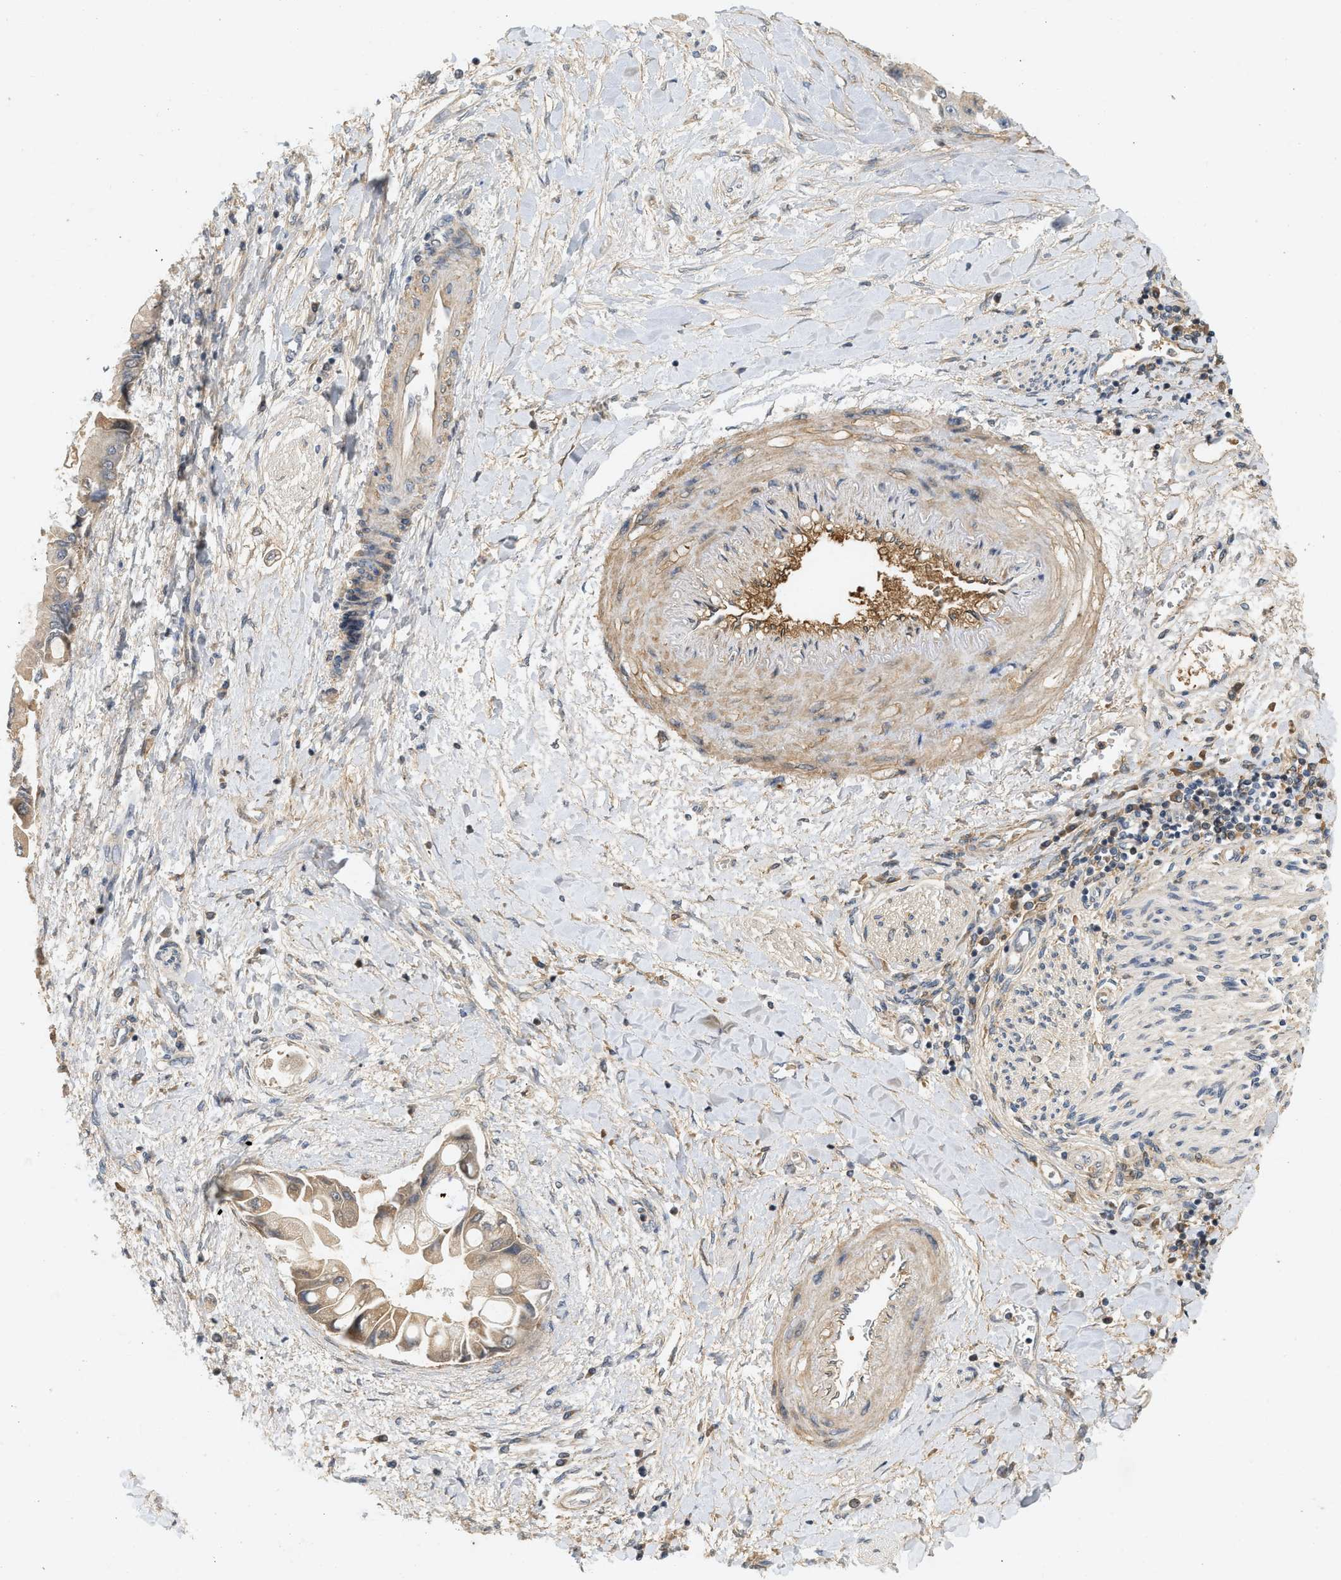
{"staining": {"intensity": "moderate", "quantity": ">75%", "location": "cytoplasmic/membranous"}, "tissue": "liver cancer", "cell_type": "Tumor cells", "image_type": "cancer", "snomed": [{"axis": "morphology", "description": "Cholangiocarcinoma"}, {"axis": "topography", "description": "Liver"}], "caption": "Immunohistochemical staining of liver cancer demonstrates medium levels of moderate cytoplasmic/membranous staining in about >75% of tumor cells. The staining was performed using DAB (3,3'-diaminobenzidine), with brown indicating positive protein expression. Nuclei are stained blue with hematoxylin.", "gene": "F8", "patient": {"sex": "male", "age": 50}}